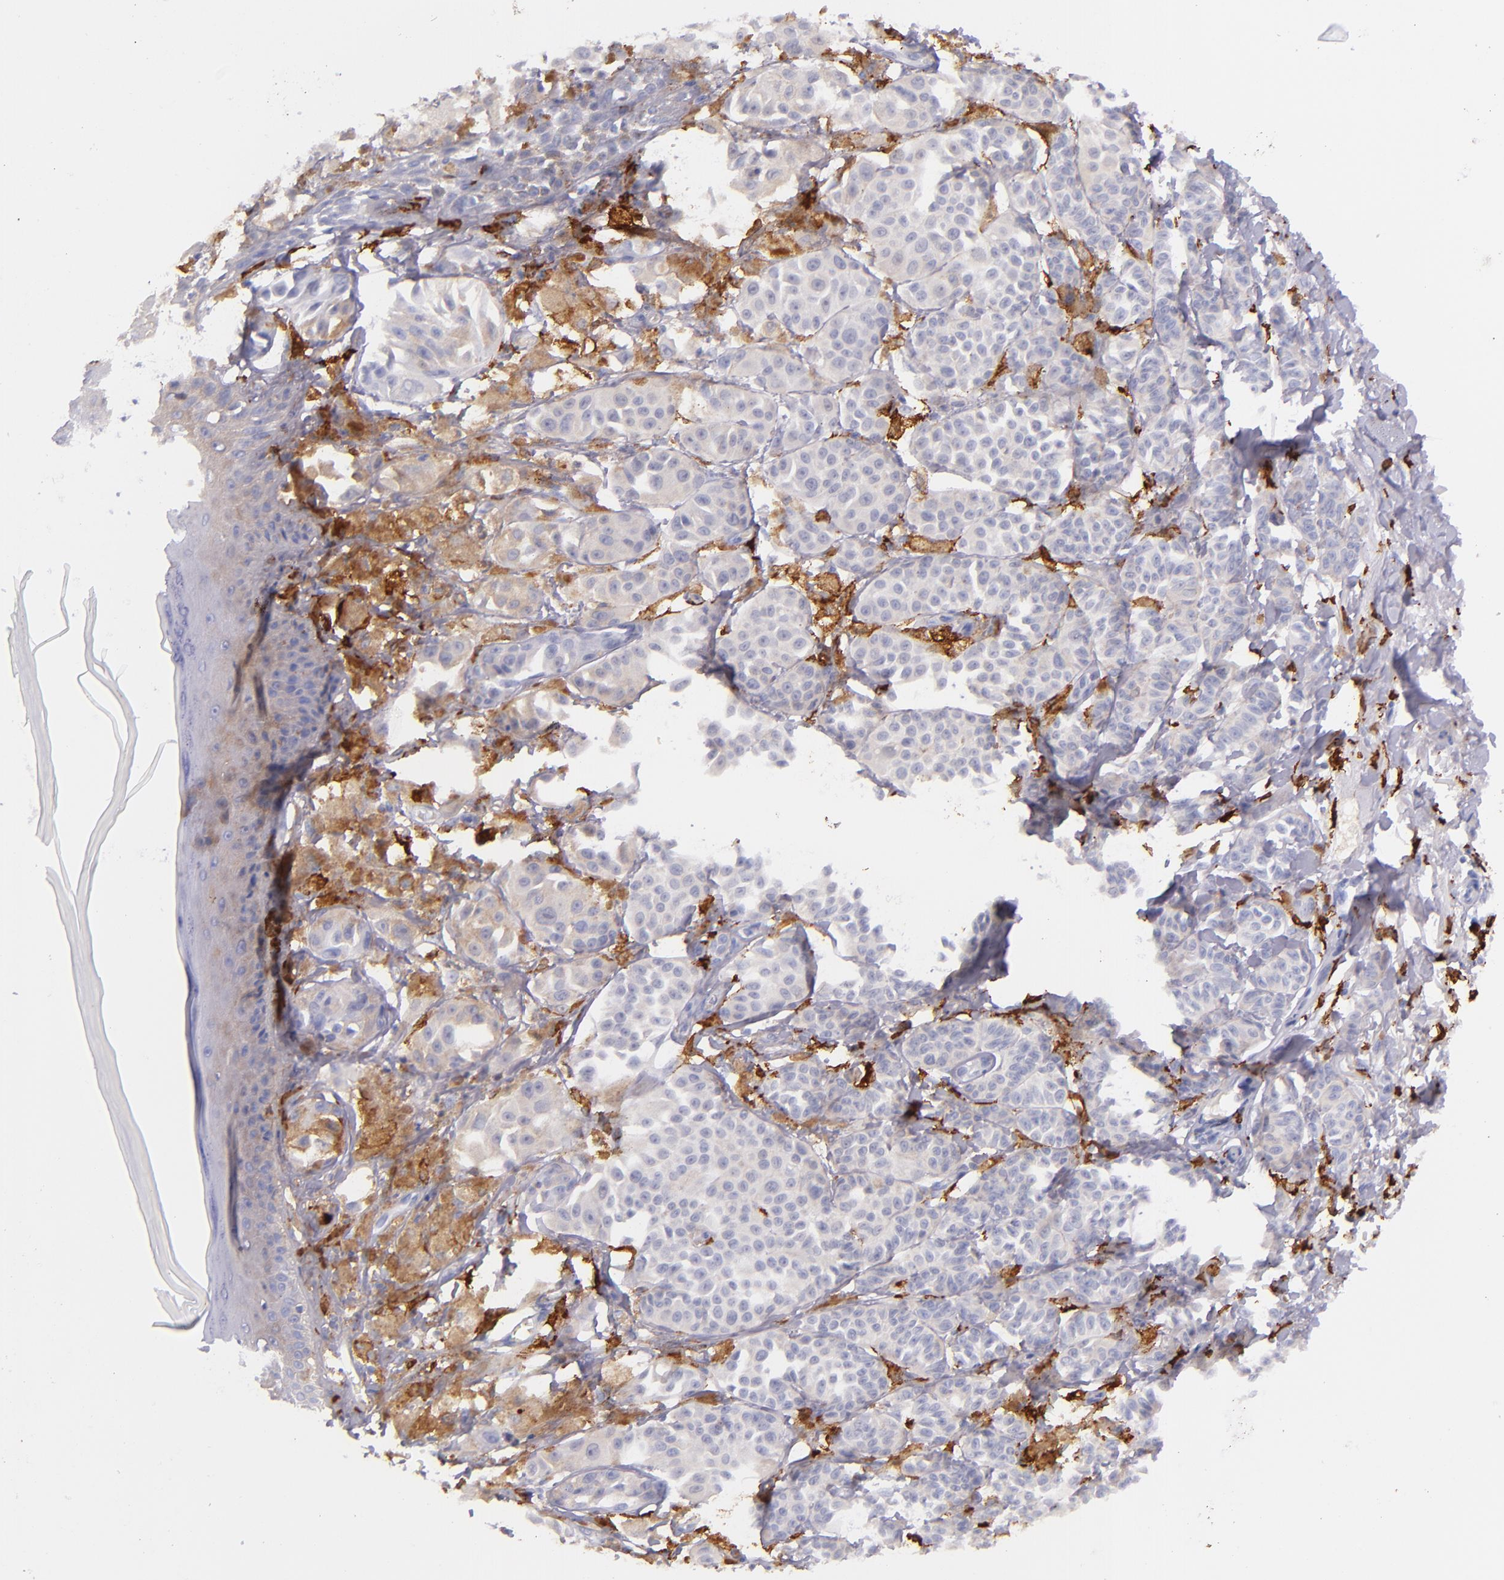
{"staining": {"intensity": "weak", "quantity": "<25%", "location": "cytoplasmic/membranous"}, "tissue": "melanoma", "cell_type": "Tumor cells", "image_type": "cancer", "snomed": [{"axis": "morphology", "description": "Malignant melanoma, NOS"}, {"axis": "topography", "description": "Skin"}], "caption": "Immunohistochemical staining of melanoma displays no significant positivity in tumor cells.", "gene": "CD163", "patient": {"sex": "male", "age": 76}}